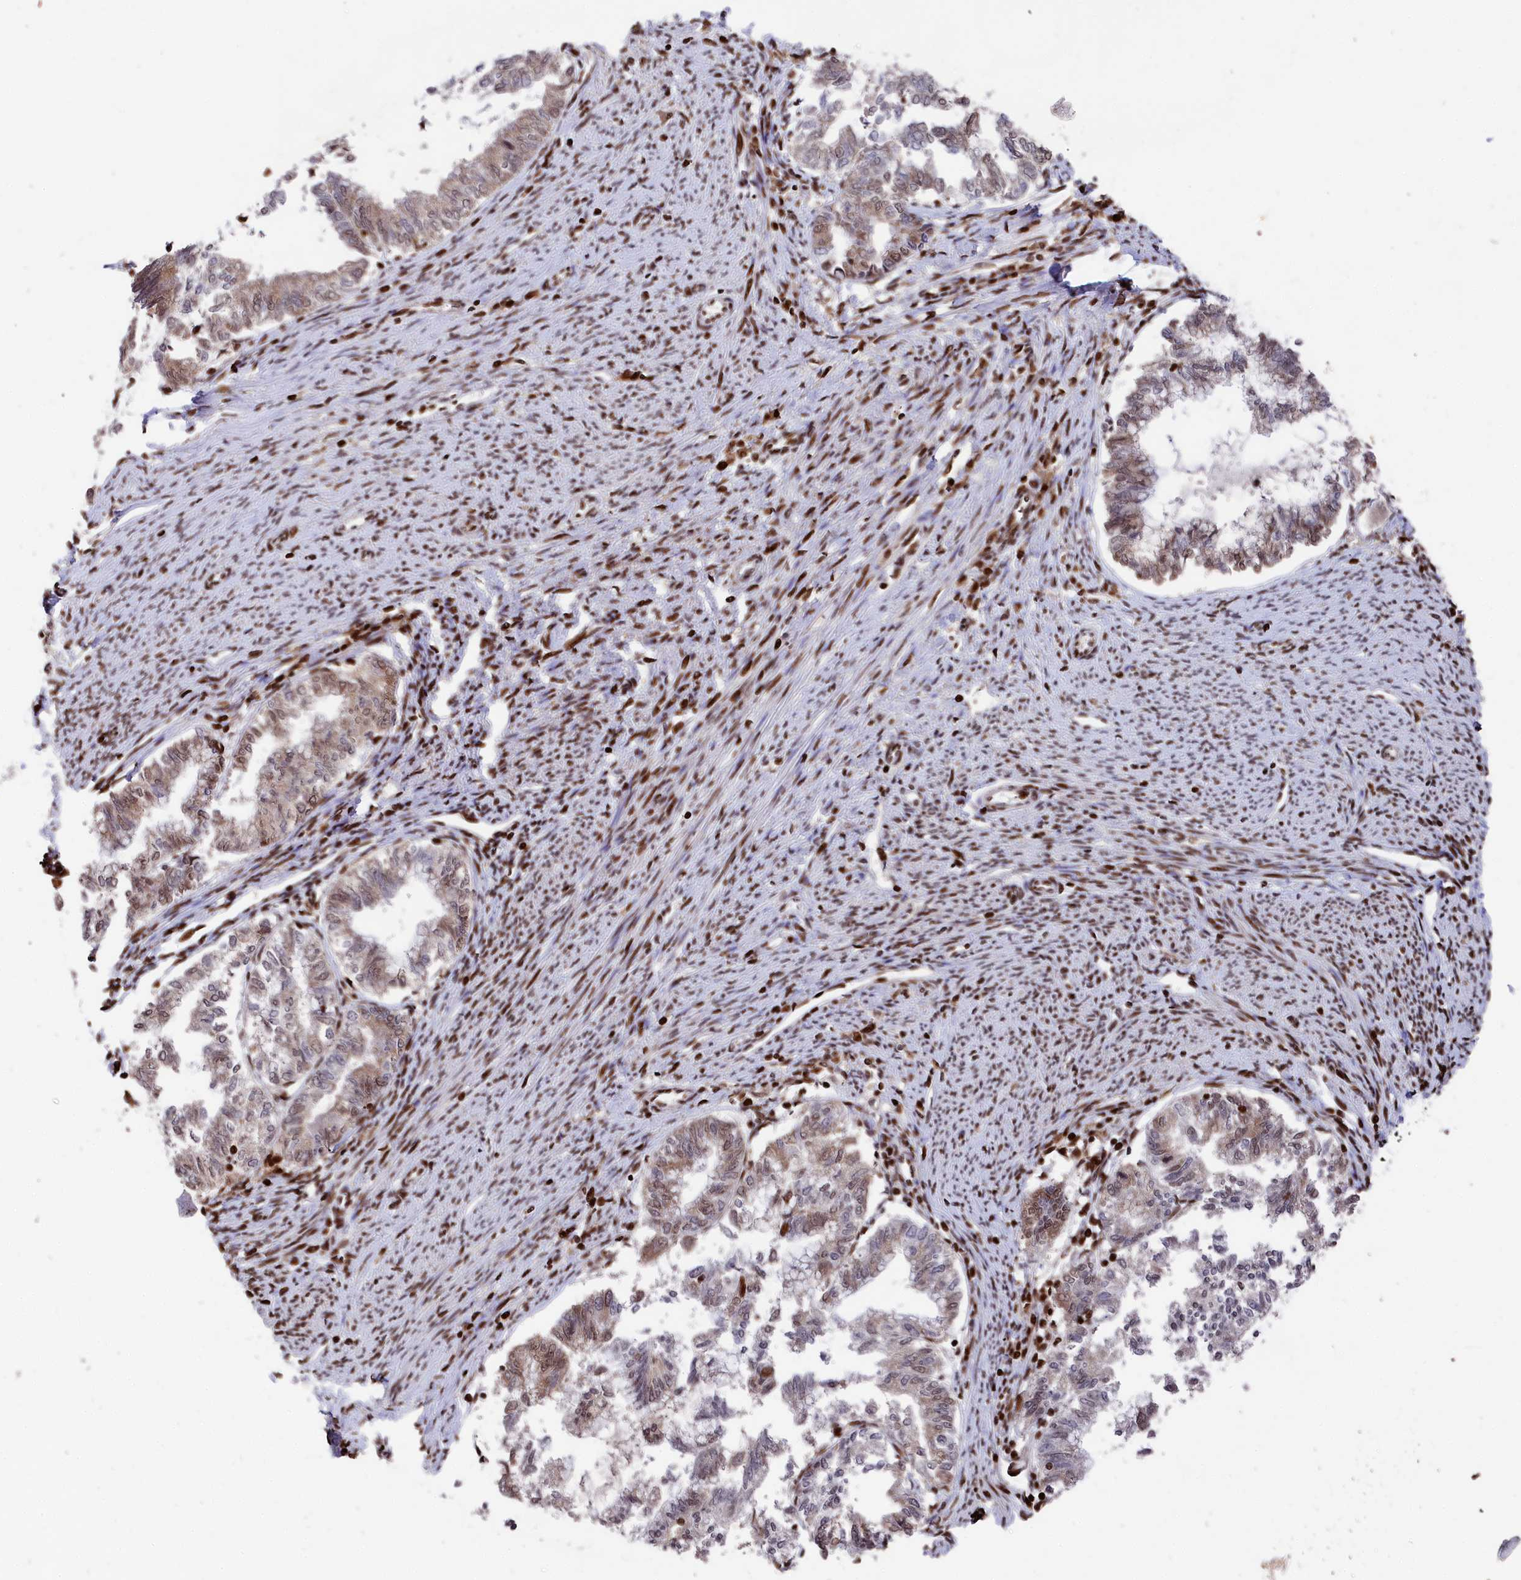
{"staining": {"intensity": "moderate", "quantity": "<25%", "location": "cytoplasmic/membranous,nuclear"}, "tissue": "endometrial cancer", "cell_type": "Tumor cells", "image_type": "cancer", "snomed": [{"axis": "morphology", "description": "Adenocarcinoma, NOS"}, {"axis": "topography", "description": "Endometrium"}], "caption": "Immunohistochemistry staining of endometrial cancer (adenocarcinoma), which reveals low levels of moderate cytoplasmic/membranous and nuclear positivity in approximately <25% of tumor cells indicating moderate cytoplasmic/membranous and nuclear protein expression. The staining was performed using DAB (brown) for protein detection and nuclei were counterstained in hematoxylin (blue).", "gene": "MCF2L2", "patient": {"sex": "female", "age": 79}}